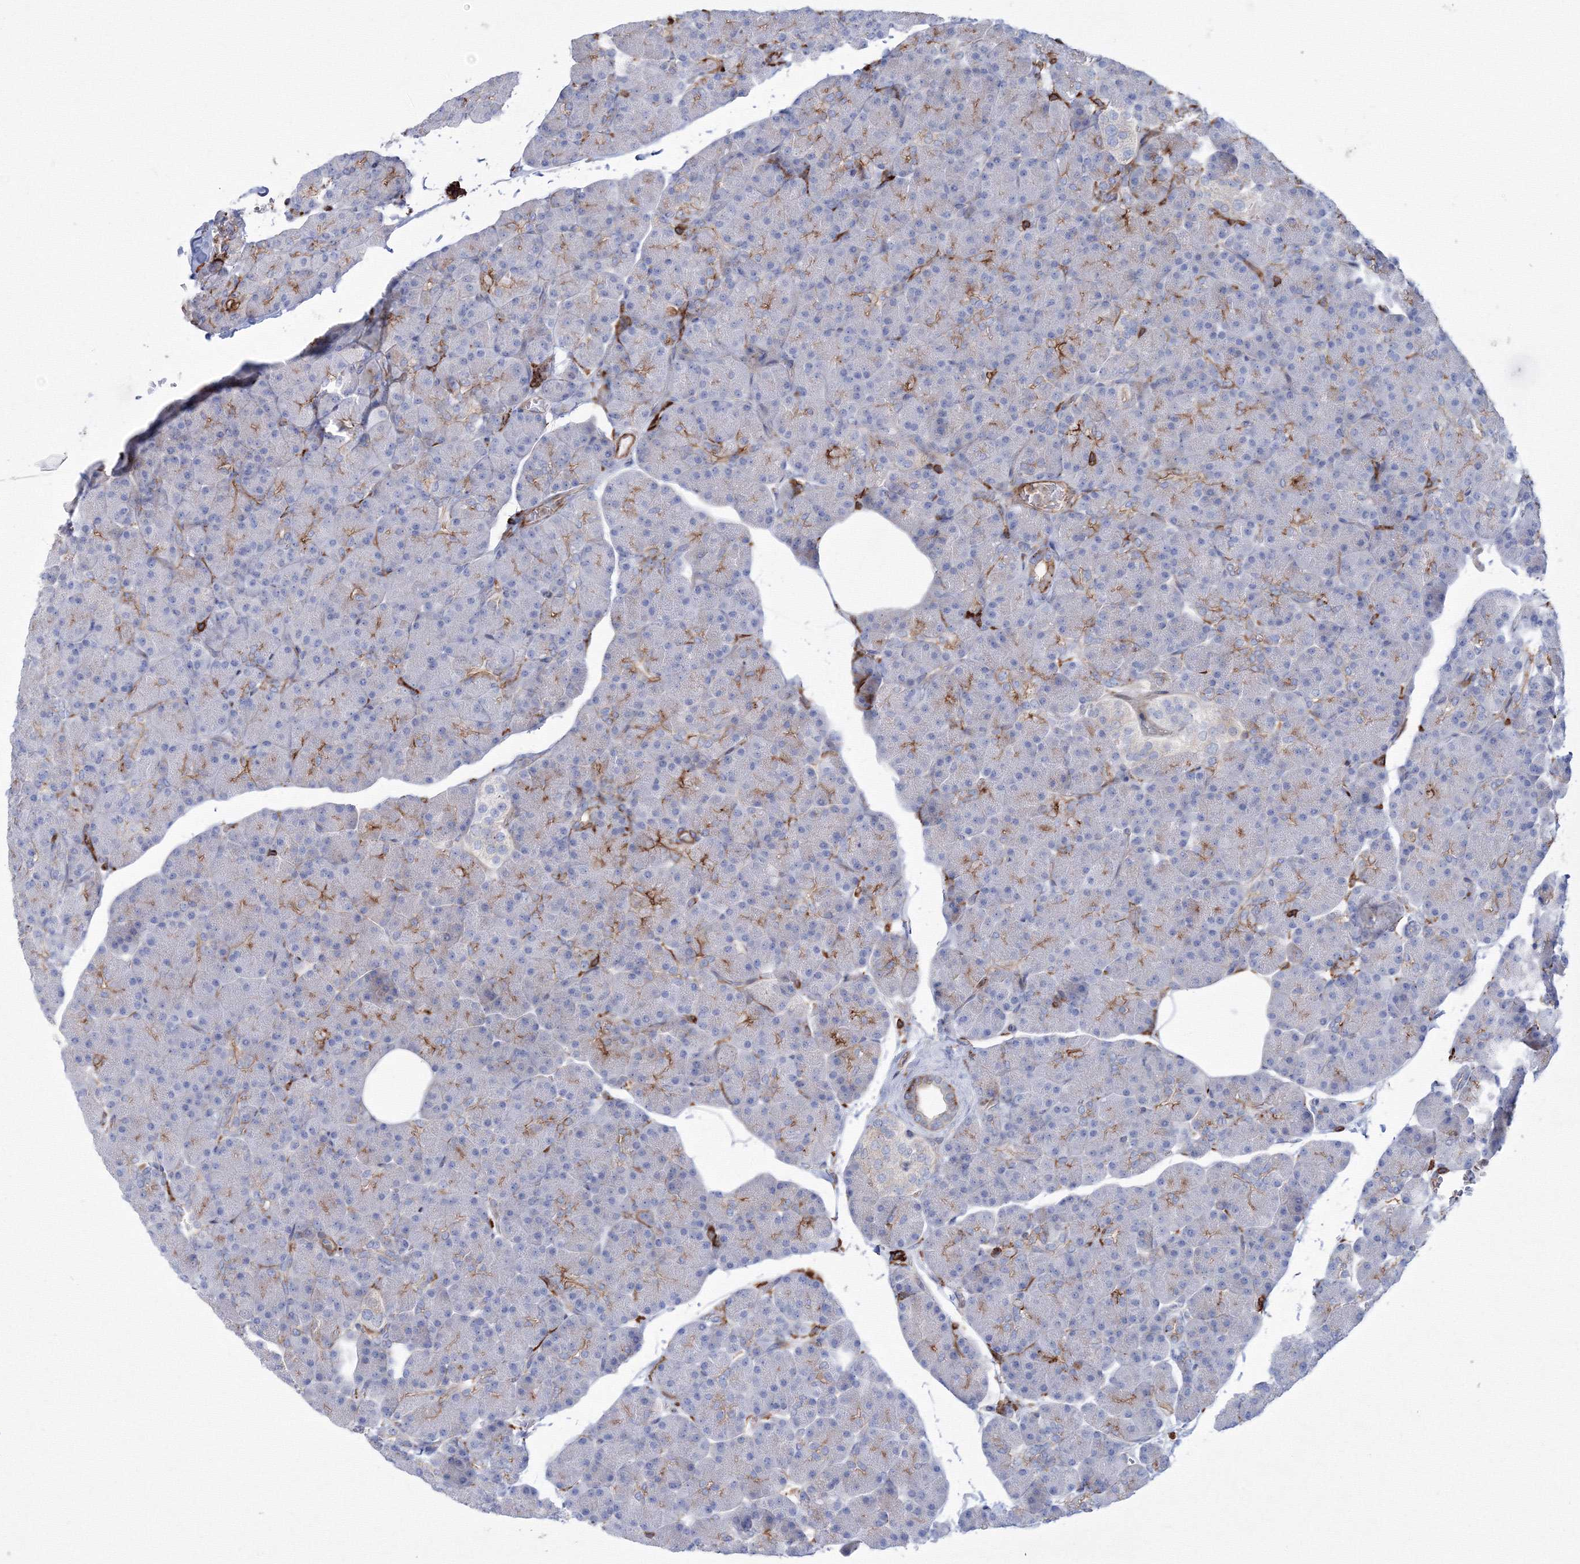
{"staining": {"intensity": "moderate", "quantity": "<25%", "location": "cytoplasmic/membranous"}, "tissue": "pancreas", "cell_type": "Exocrine glandular cells", "image_type": "normal", "snomed": [{"axis": "morphology", "description": "Normal tissue, NOS"}, {"axis": "topography", "description": "Pancreas"}], "caption": "Brown immunohistochemical staining in normal pancreas reveals moderate cytoplasmic/membranous positivity in approximately <25% of exocrine glandular cells.", "gene": "GPR82", "patient": {"sex": "female", "age": 43}}